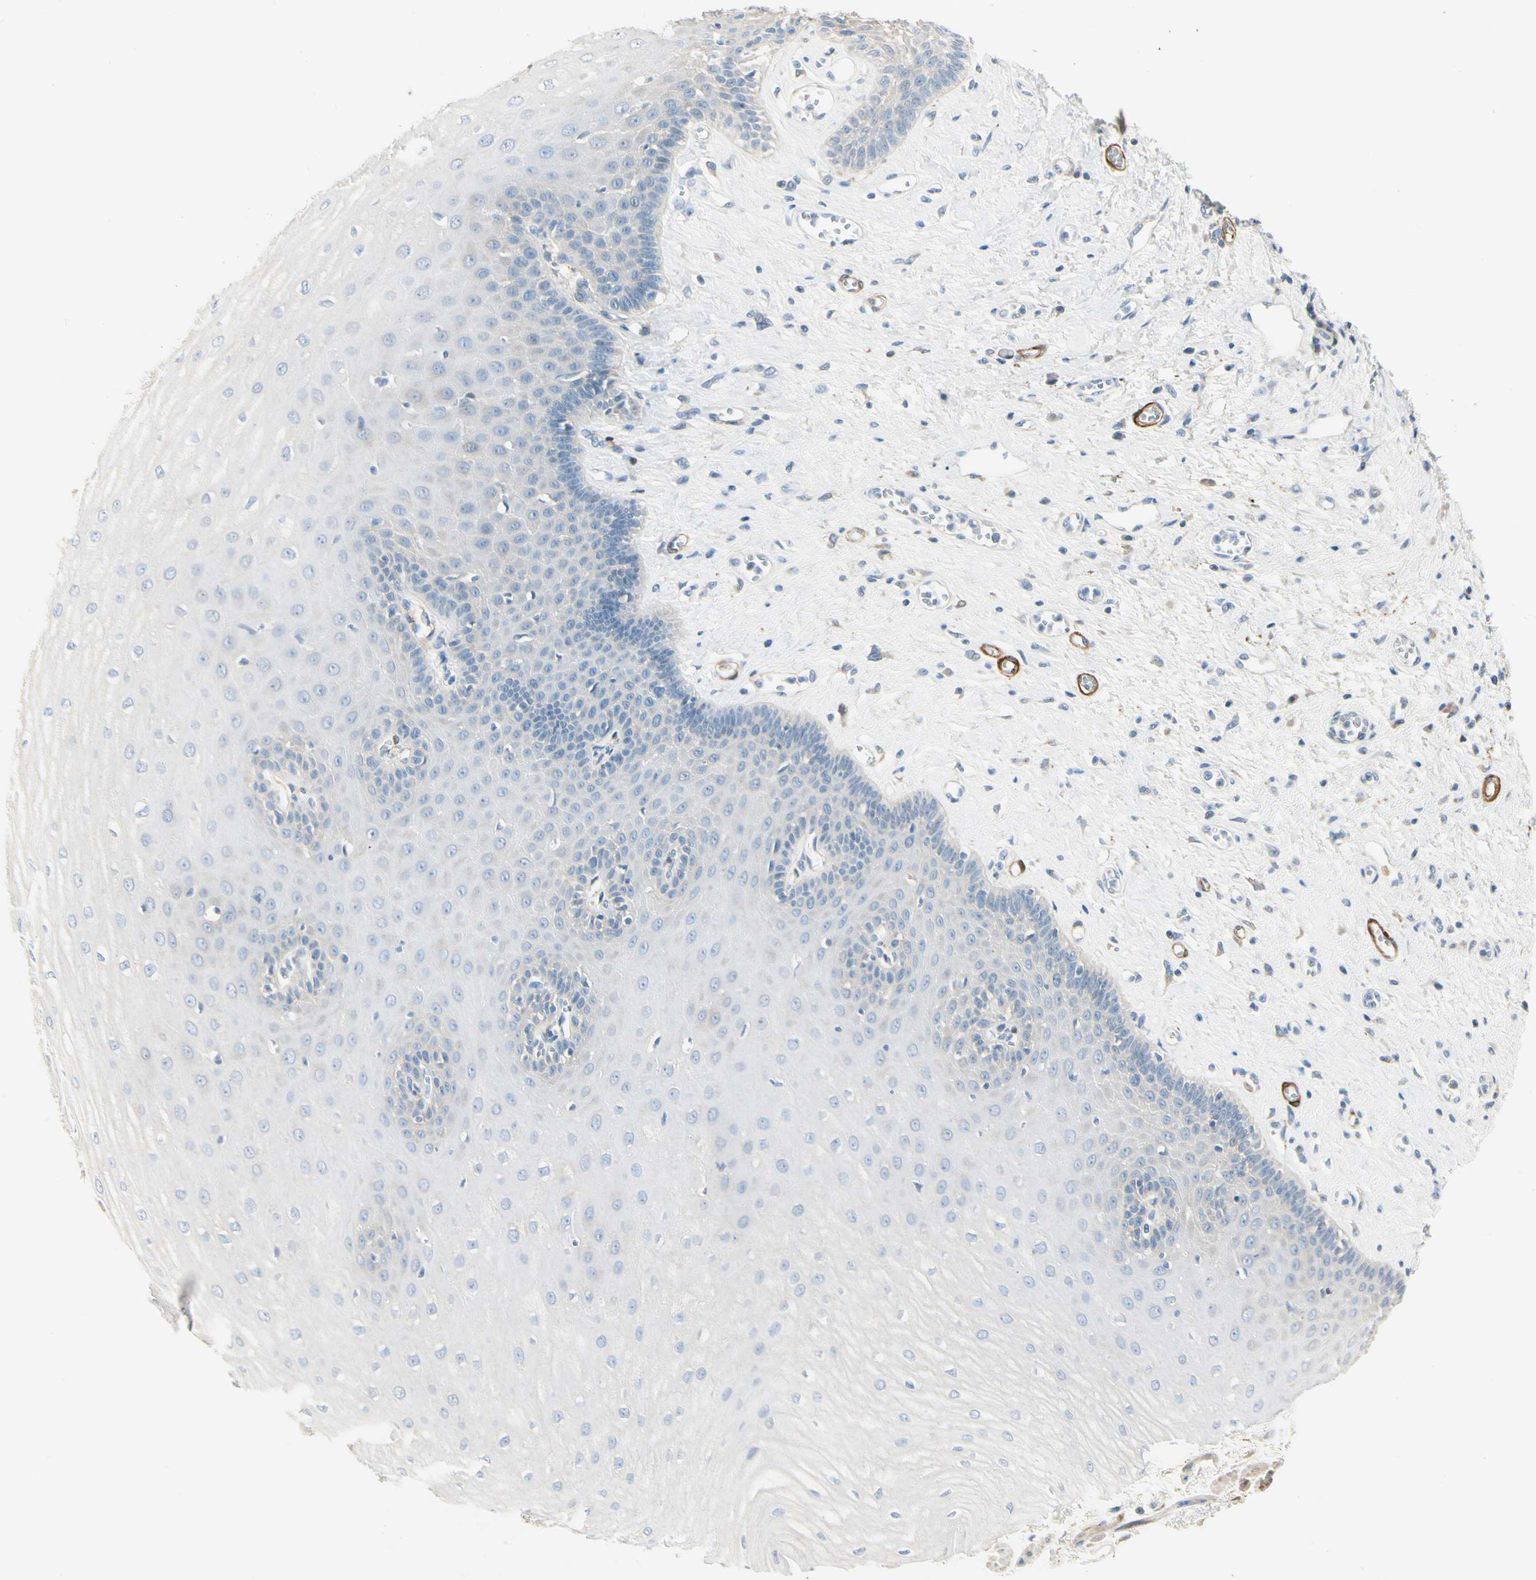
{"staining": {"intensity": "negative", "quantity": "none", "location": "none"}, "tissue": "esophagus", "cell_type": "Squamous epithelial cells", "image_type": "normal", "snomed": [{"axis": "morphology", "description": "Normal tissue, NOS"}, {"axis": "morphology", "description": "Squamous cell carcinoma, NOS"}, {"axis": "topography", "description": "Esophagus"}], "caption": "Esophagus stained for a protein using immunohistochemistry (IHC) reveals no expression squamous epithelial cells.", "gene": "AMPH", "patient": {"sex": "male", "age": 65}}